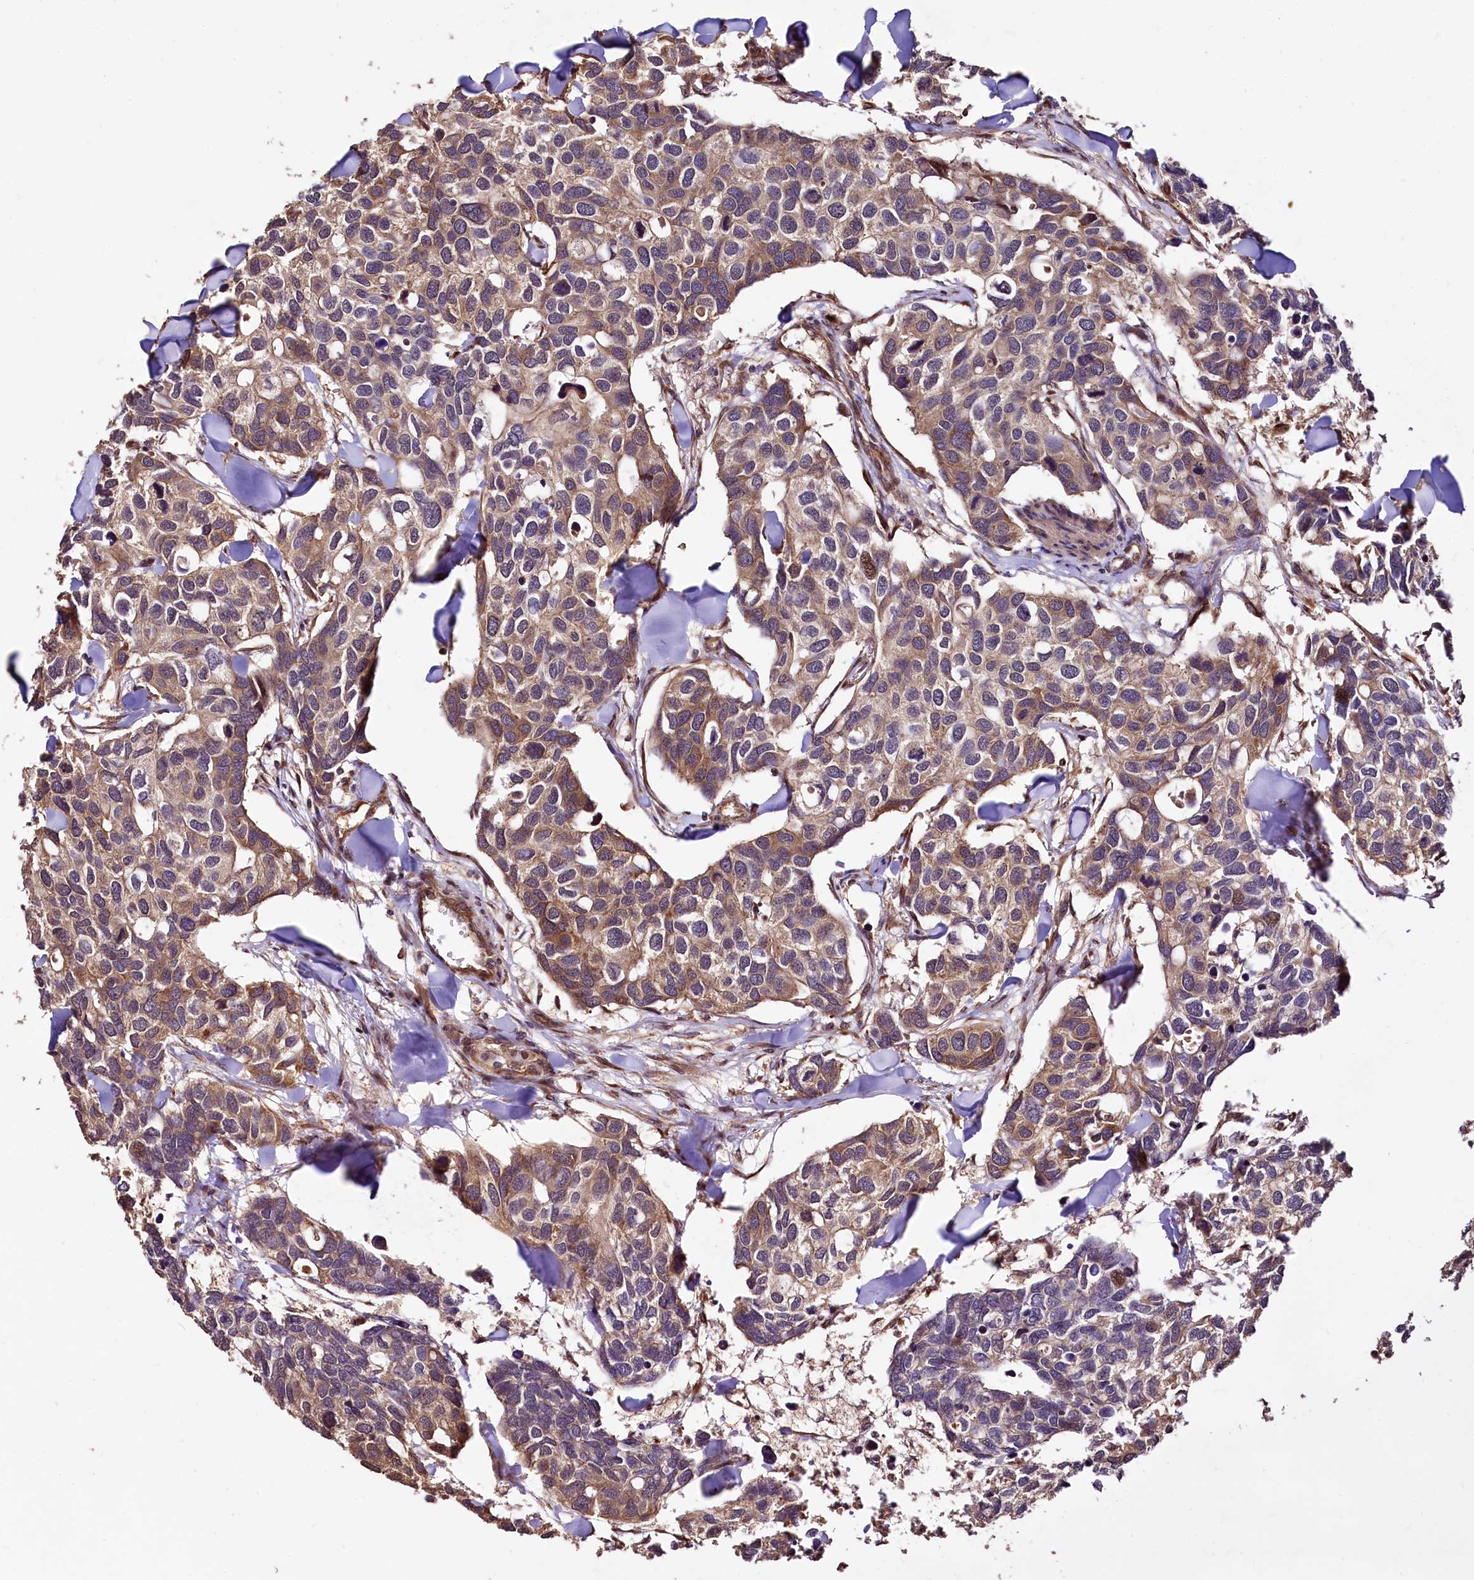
{"staining": {"intensity": "moderate", "quantity": ">75%", "location": "cytoplasmic/membranous"}, "tissue": "breast cancer", "cell_type": "Tumor cells", "image_type": "cancer", "snomed": [{"axis": "morphology", "description": "Duct carcinoma"}, {"axis": "topography", "description": "Breast"}], "caption": "A micrograph showing moderate cytoplasmic/membranous expression in about >75% of tumor cells in breast cancer, as visualized by brown immunohistochemical staining.", "gene": "TBCEL", "patient": {"sex": "female", "age": 83}}